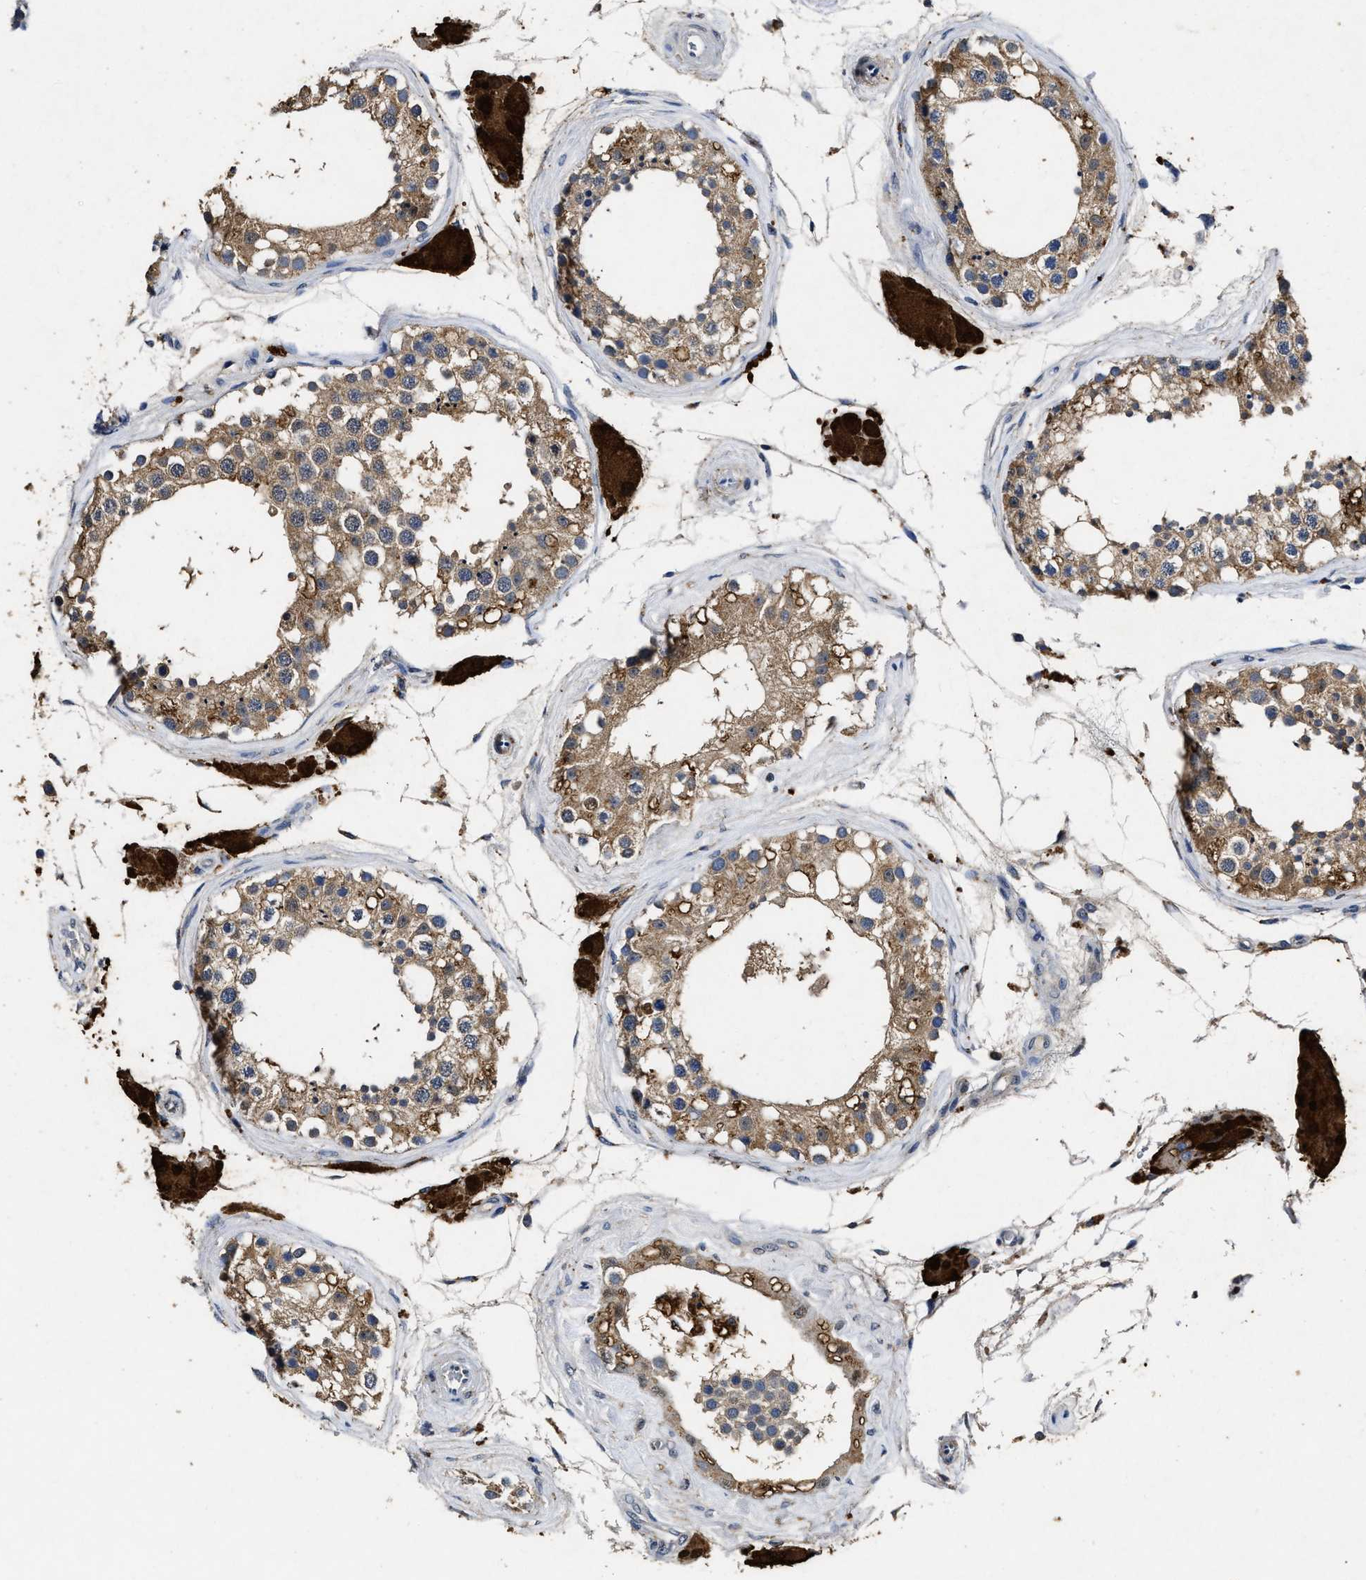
{"staining": {"intensity": "moderate", "quantity": ">75%", "location": "cytoplasmic/membranous"}, "tissue": "testis", "cell_type": "Cells in seminiferous ducts", "image_type": "normal", "snomed": [{"axis": "morphology", "description": "Normal tissue, NOS"}, {"axis": "topography", "description": "Testis"}], "caption": "Immunohistochemistry histopathology image of normal testis: testis stained using immunohistochemistry (IHC) displays medium levels of moderate protein expression localized specifically in the cytoplasmic/membranous of cells in seminiferous ducts, appearing as a cytoplasmic/membranous brown color.", "gene": "CTNNA1", "patient": {"sex": "male", "age": 68}}